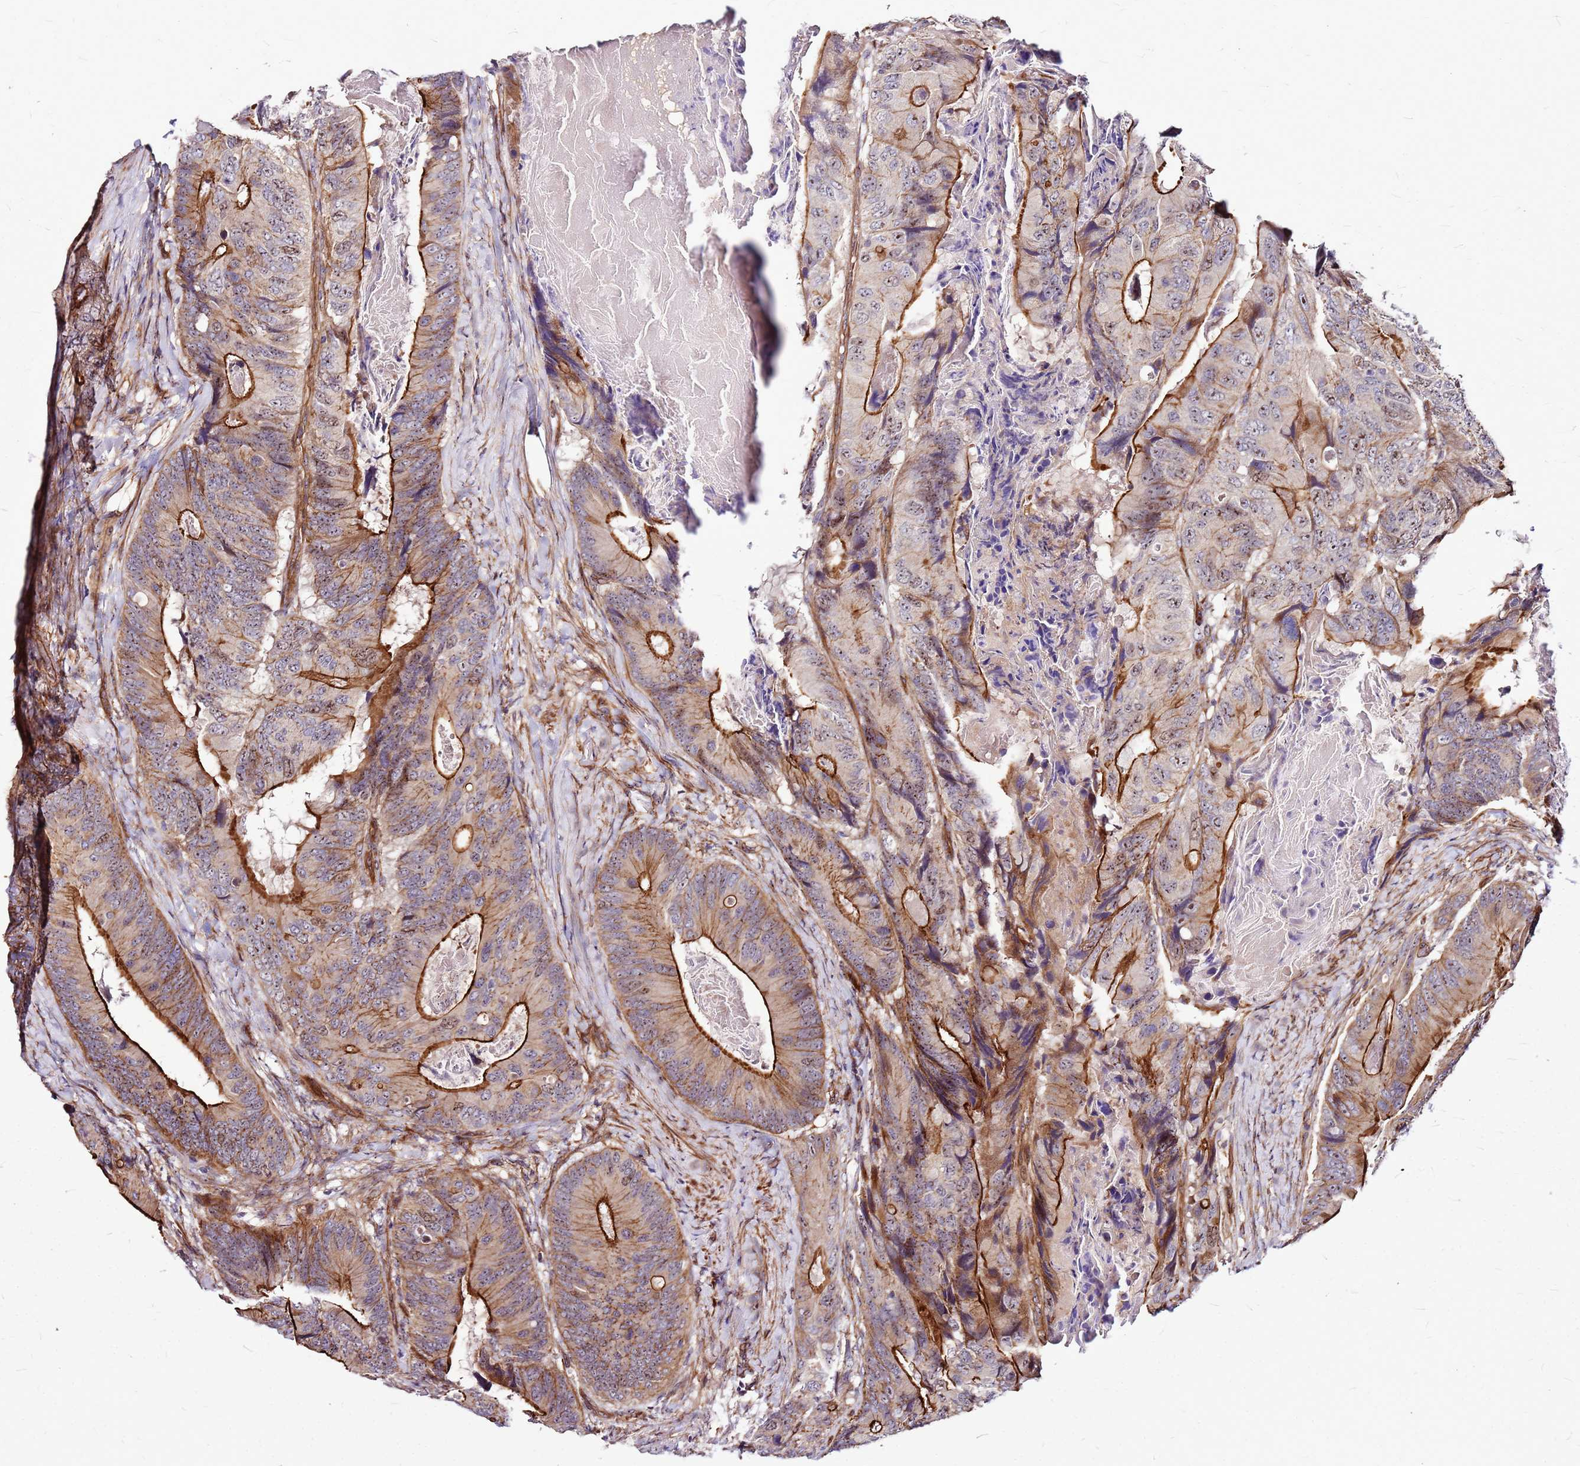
{"staining": {"intensity": "strong", "quantity": ">75%", "location": "cytoplasmic/membranous"}, "tissue": "colorectal cancer", "cell_type": "Tumor cells", "image_type": "cancer", "snomed": [{"axis": "morphology", "description": "Adenocarcinoma, NOS"}, {"axis": "topography", "description": "Colon"}], "caption": "A brown stain shows strong cytoplasmic/membranous positivity of a protein in colorectal adenocarcinoma tumor cells.", "gene": "TOPAZ1", "patient": {"sex": "male", "age": 84}}